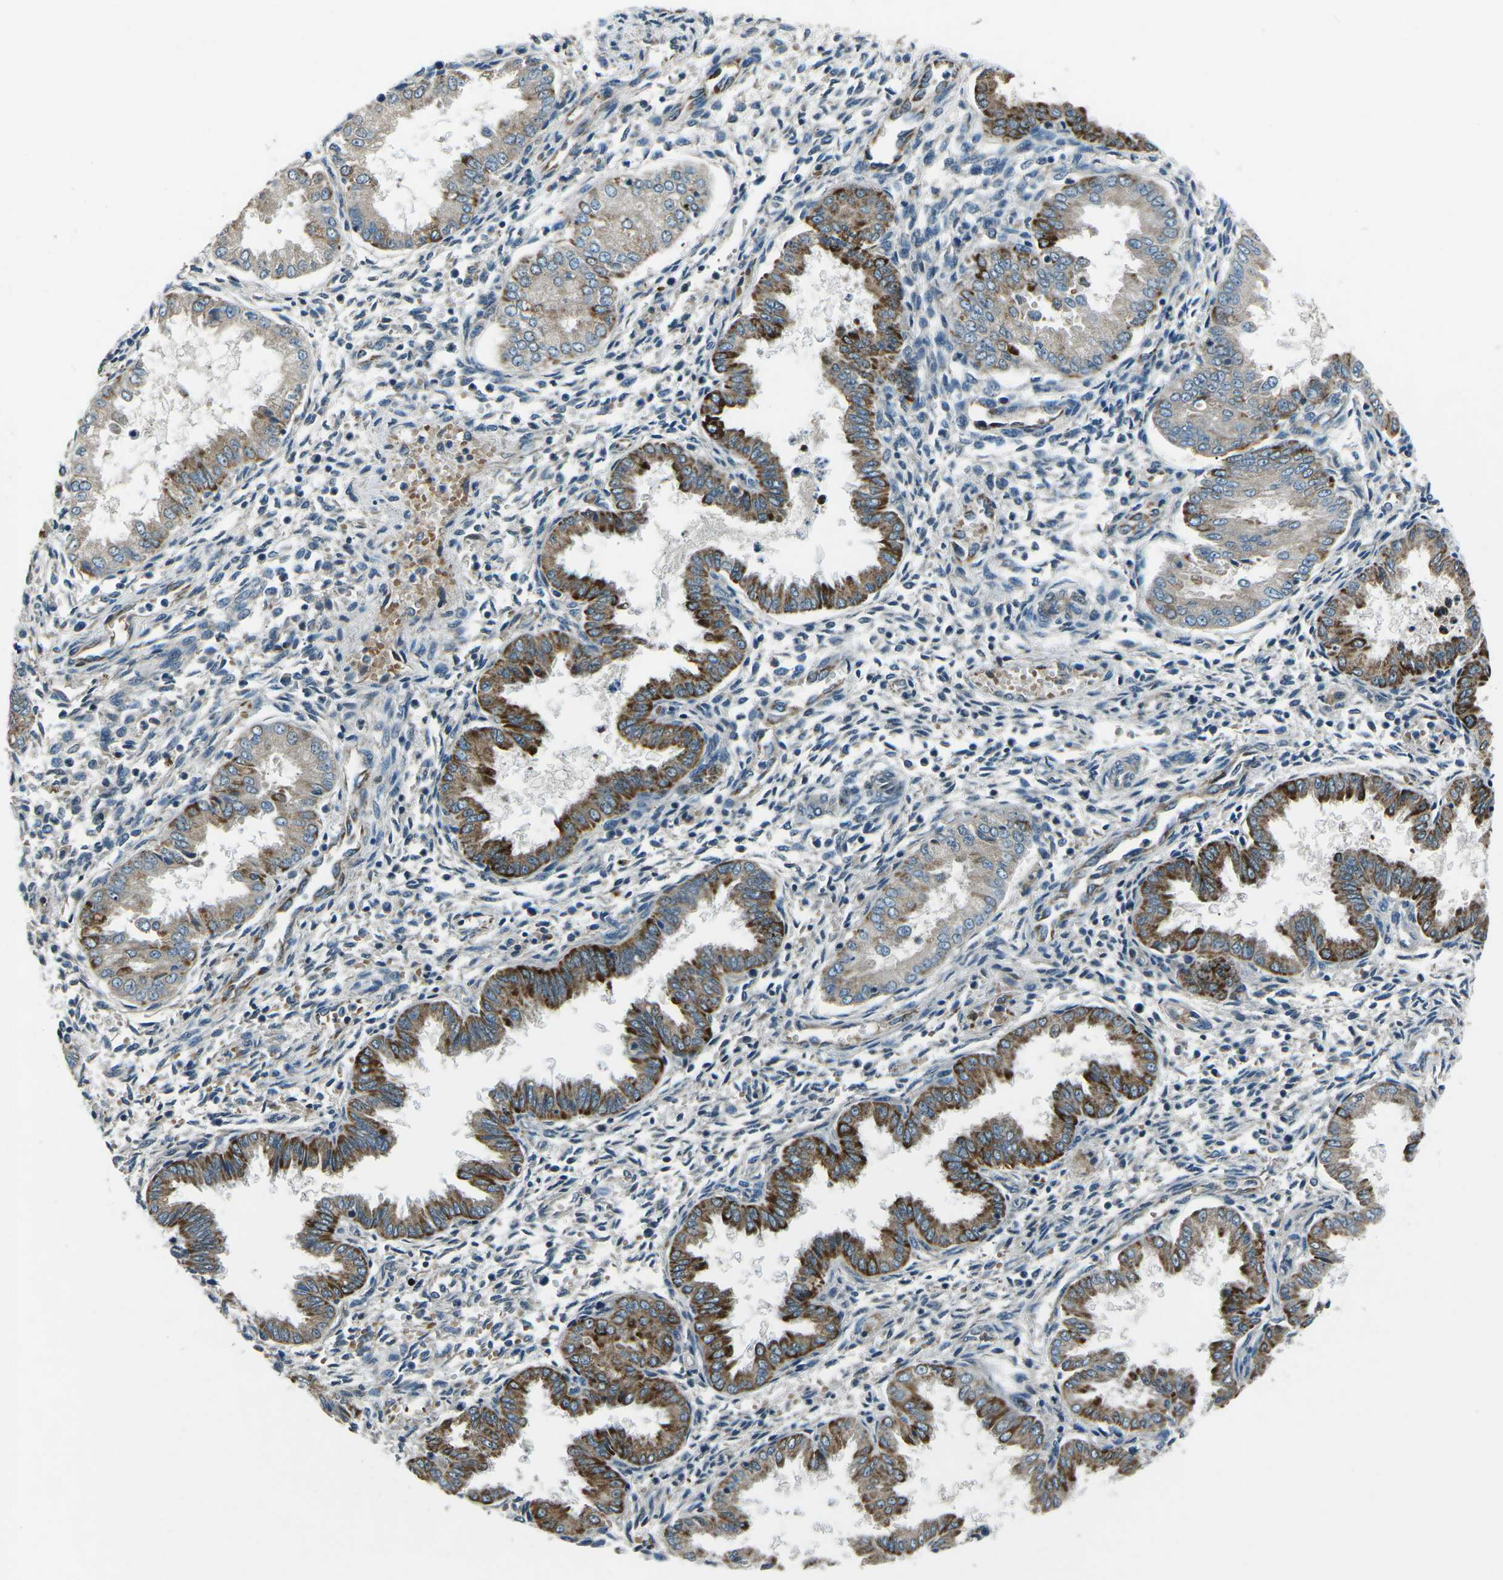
{"staining": {"intensity": "weak", "quantity": "<25%", "location": "cytoplasmic/membranous"}, "tissue": "endometrium", "cell_type": "Cells in endometrial stroma", "image_type": "normal", "snomed": [{"axis": "morphology", "description": "Normal tissue, NOS"}, {"axis": "topography", "description": "Endometrium"}], "caption": "An IHC photomicrograph of unremarkable endometrium is shown. There is no staining in cells in endometrial stroma of endometrium.", "gene": "AFAP1", "patient": {"sex": "female", "age": 33}}